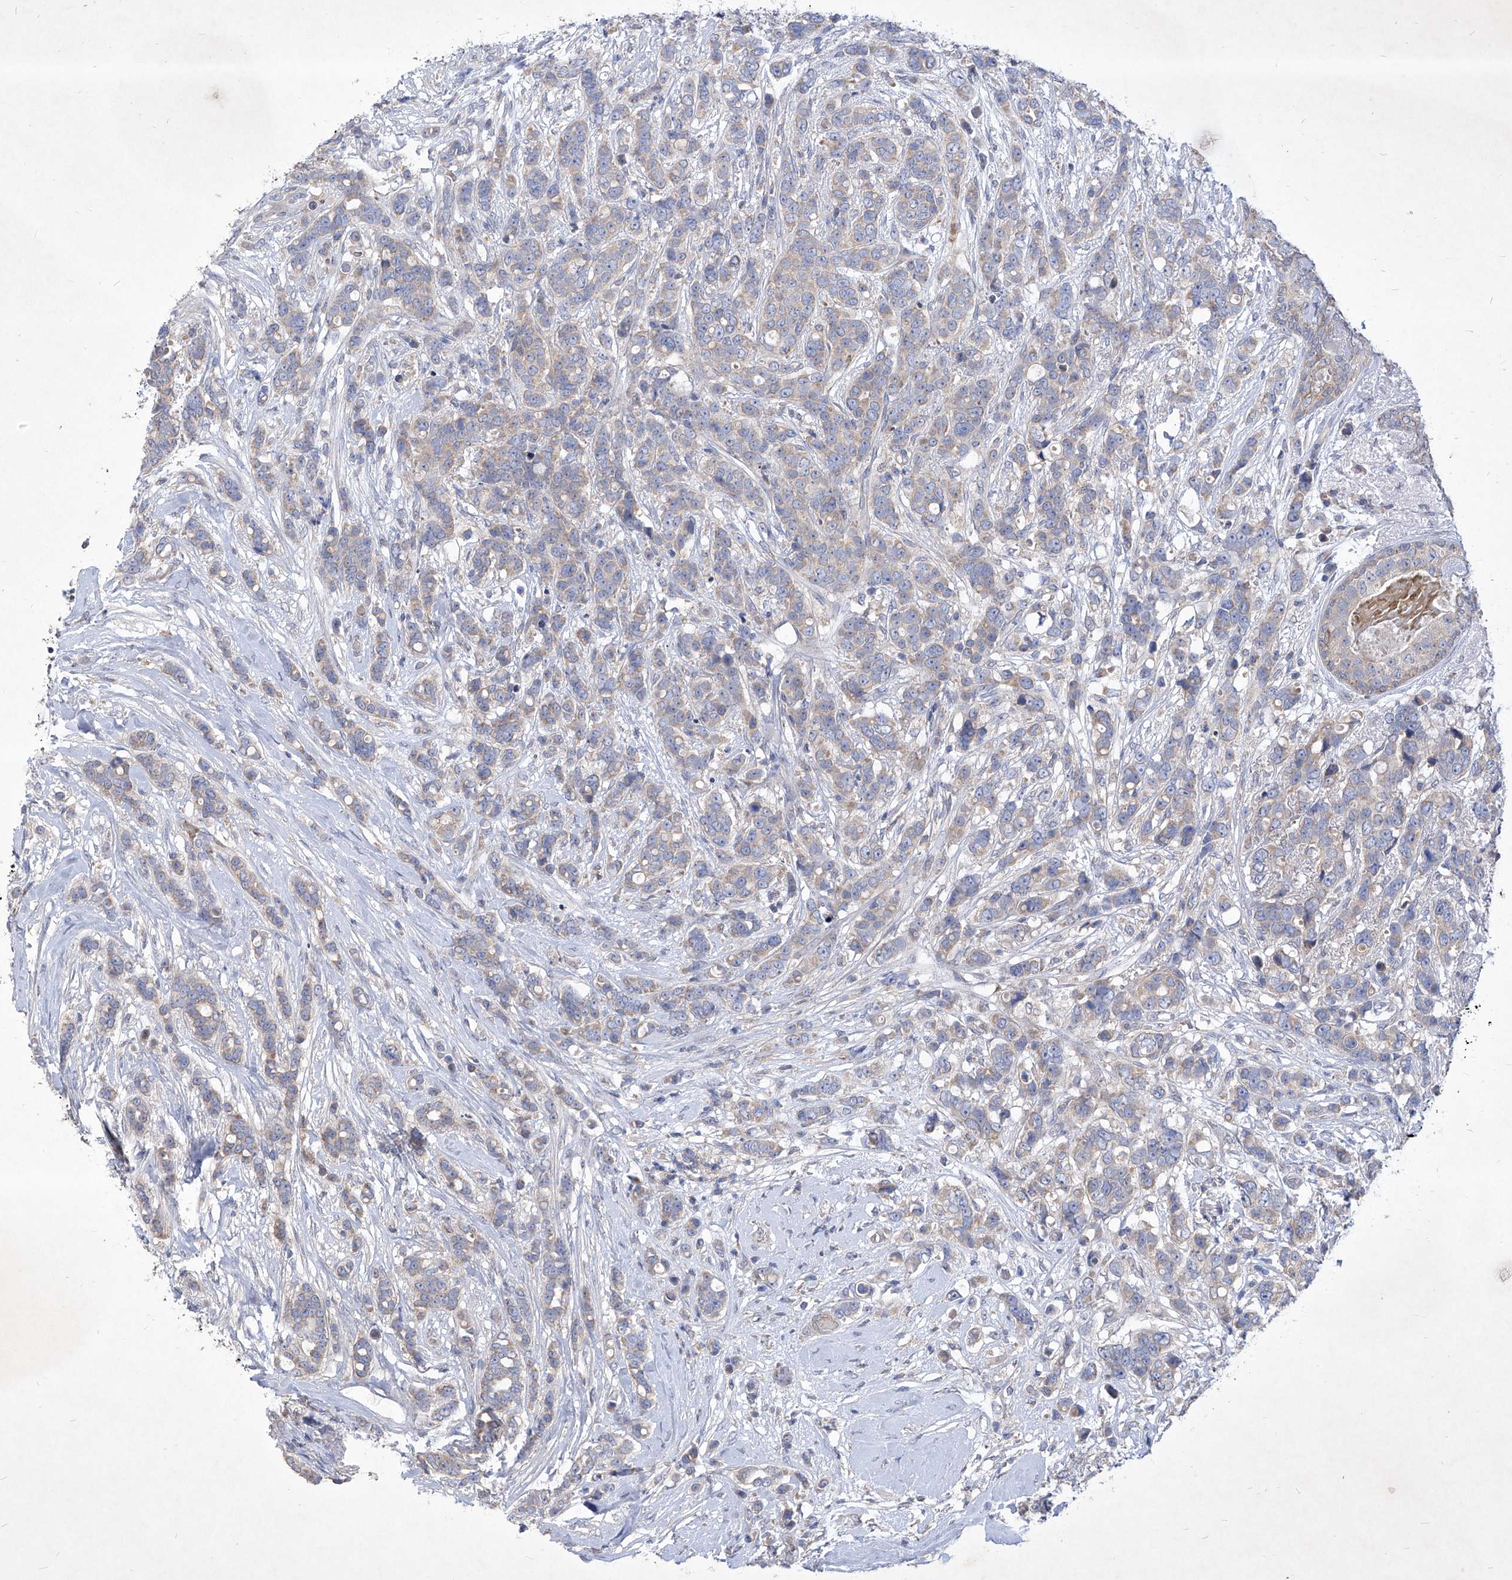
{"staining": {"intensity": "negative", "quantity": "none", "location": "none"}, "tissue": "breast cancer", "cell_type": "Tumor cells", "image_type": "cancer", "snomed": [{"axis": "morphology", "description": "Lobular carcinoma"}, {"axis": "topography", "description": "Breast"}], "caption": "The micrograph exhibits no staining of tumor cells in lobular carcinoma (breast).", "gene": "COQ3", "patient": {"sex": "female", "age": 51}}